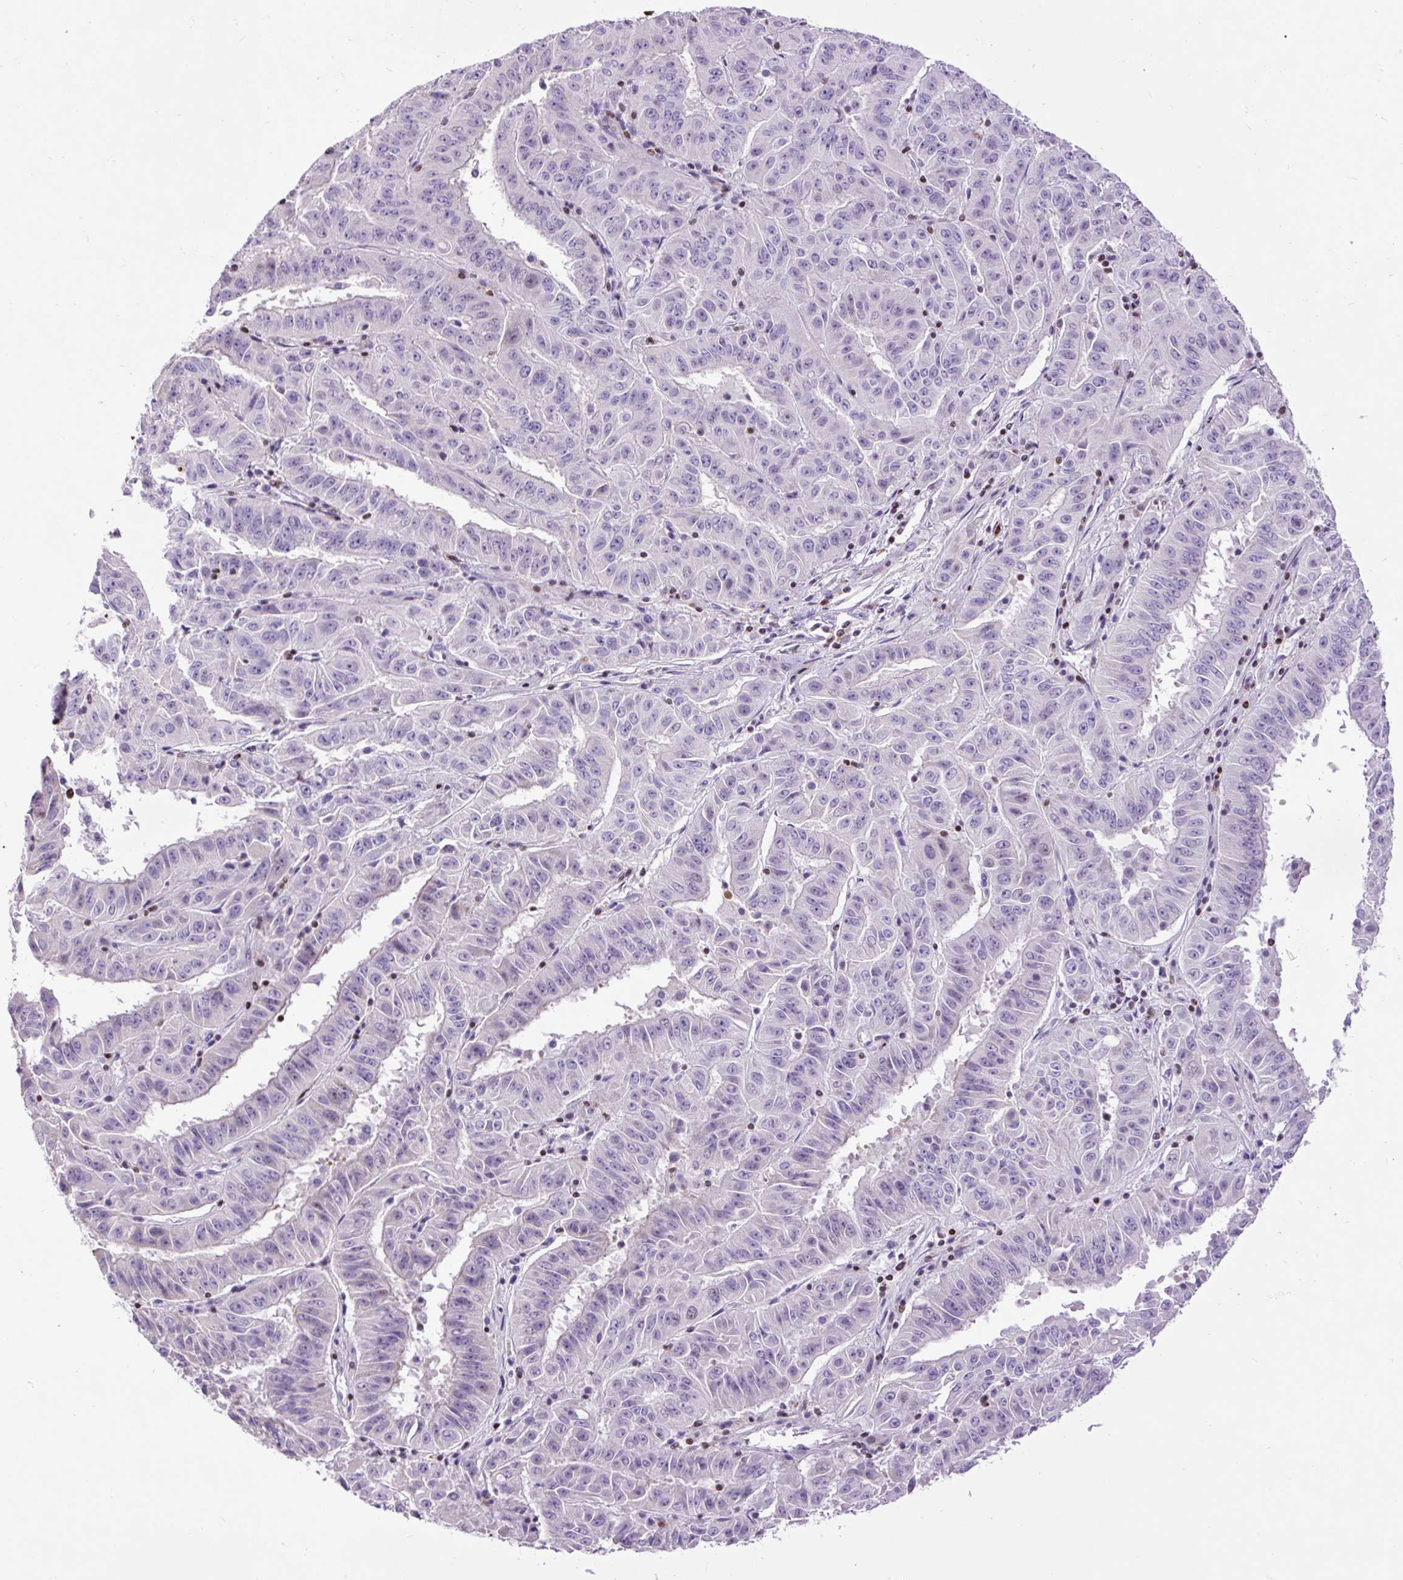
{"staining": {"intensity": "negative", "quantity": "none", "location": "none"}, "tissue": "pancreatic cancer", "cell_type": "Tumor cells", "image_type": "cancer", "snomed": [{"axis": "morphology", "description": "Adenocarcinoma, NOS"}, {"axis": "topography", "description": "Pancreas"}], "caption": "Image shows no protein positivity in tumor cells of adenocarcinoma (pancreatic) tissue. The staining is performed using DAB (3,3'-diaminobenzidine) brown chromogen with nuclei counter-stained in using hematoxylin.", "gene": "SPC24", "patient": {"sex": "male", "age": 63}}